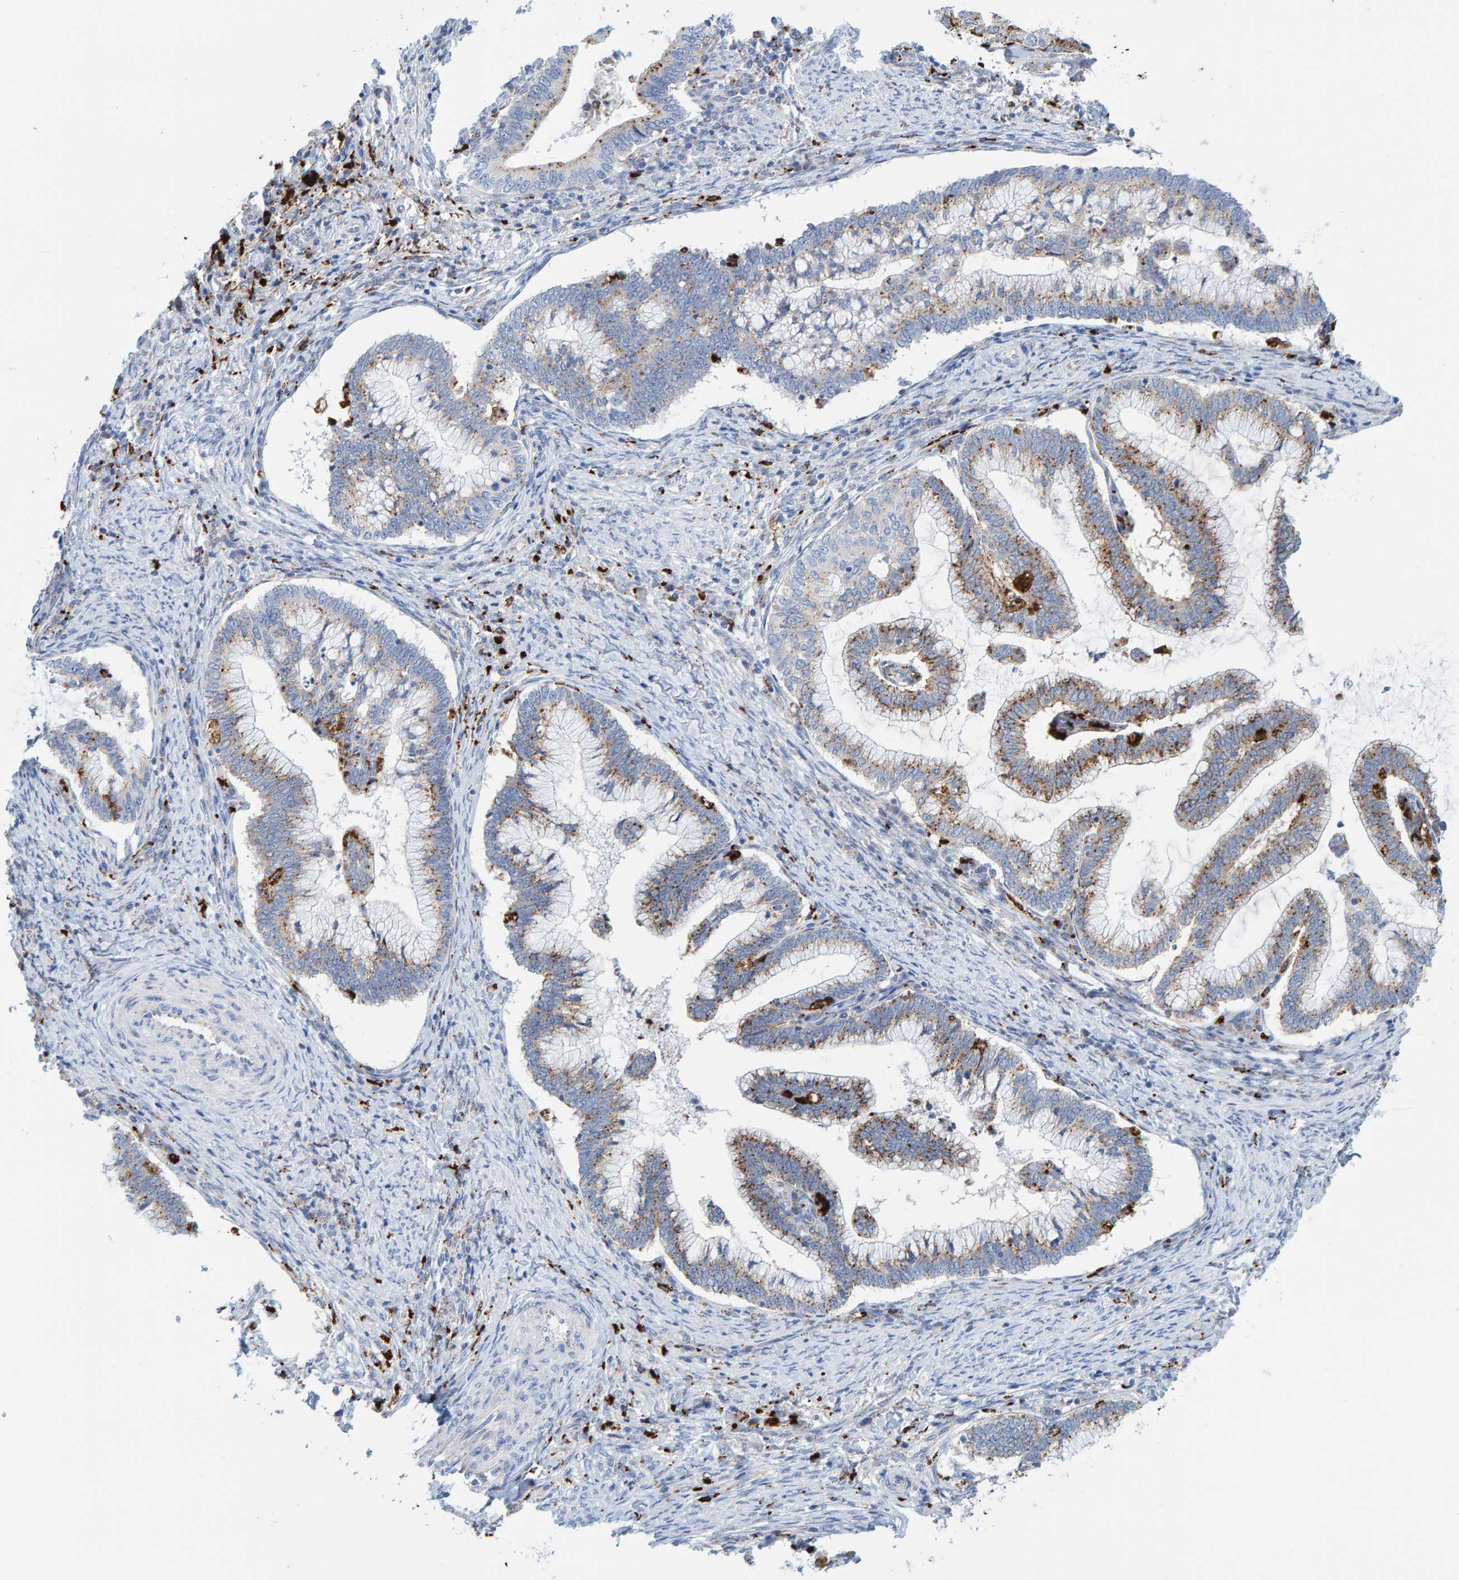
{"staining": {"intensity": "moderate", "quantity": "<25%", "location": "cytoplasmic/membranous"}, "tissue": "cervical cancer", "cell_type": "Tumor cells", "image_type": "cancer", "snomed": [{"axis": "morphology", "description": "Adenocarcinoma, NOS"}, {"axis": "topography", "description": "Cervix"}], "caption": "Cervical cancer stained for a protein (brown) shows moderate cytoplasmic/membranous positive expression in approximately <25% of tumor cells.", "gene": "BIN3", "patient": {"sex": "female", "age": 36}}